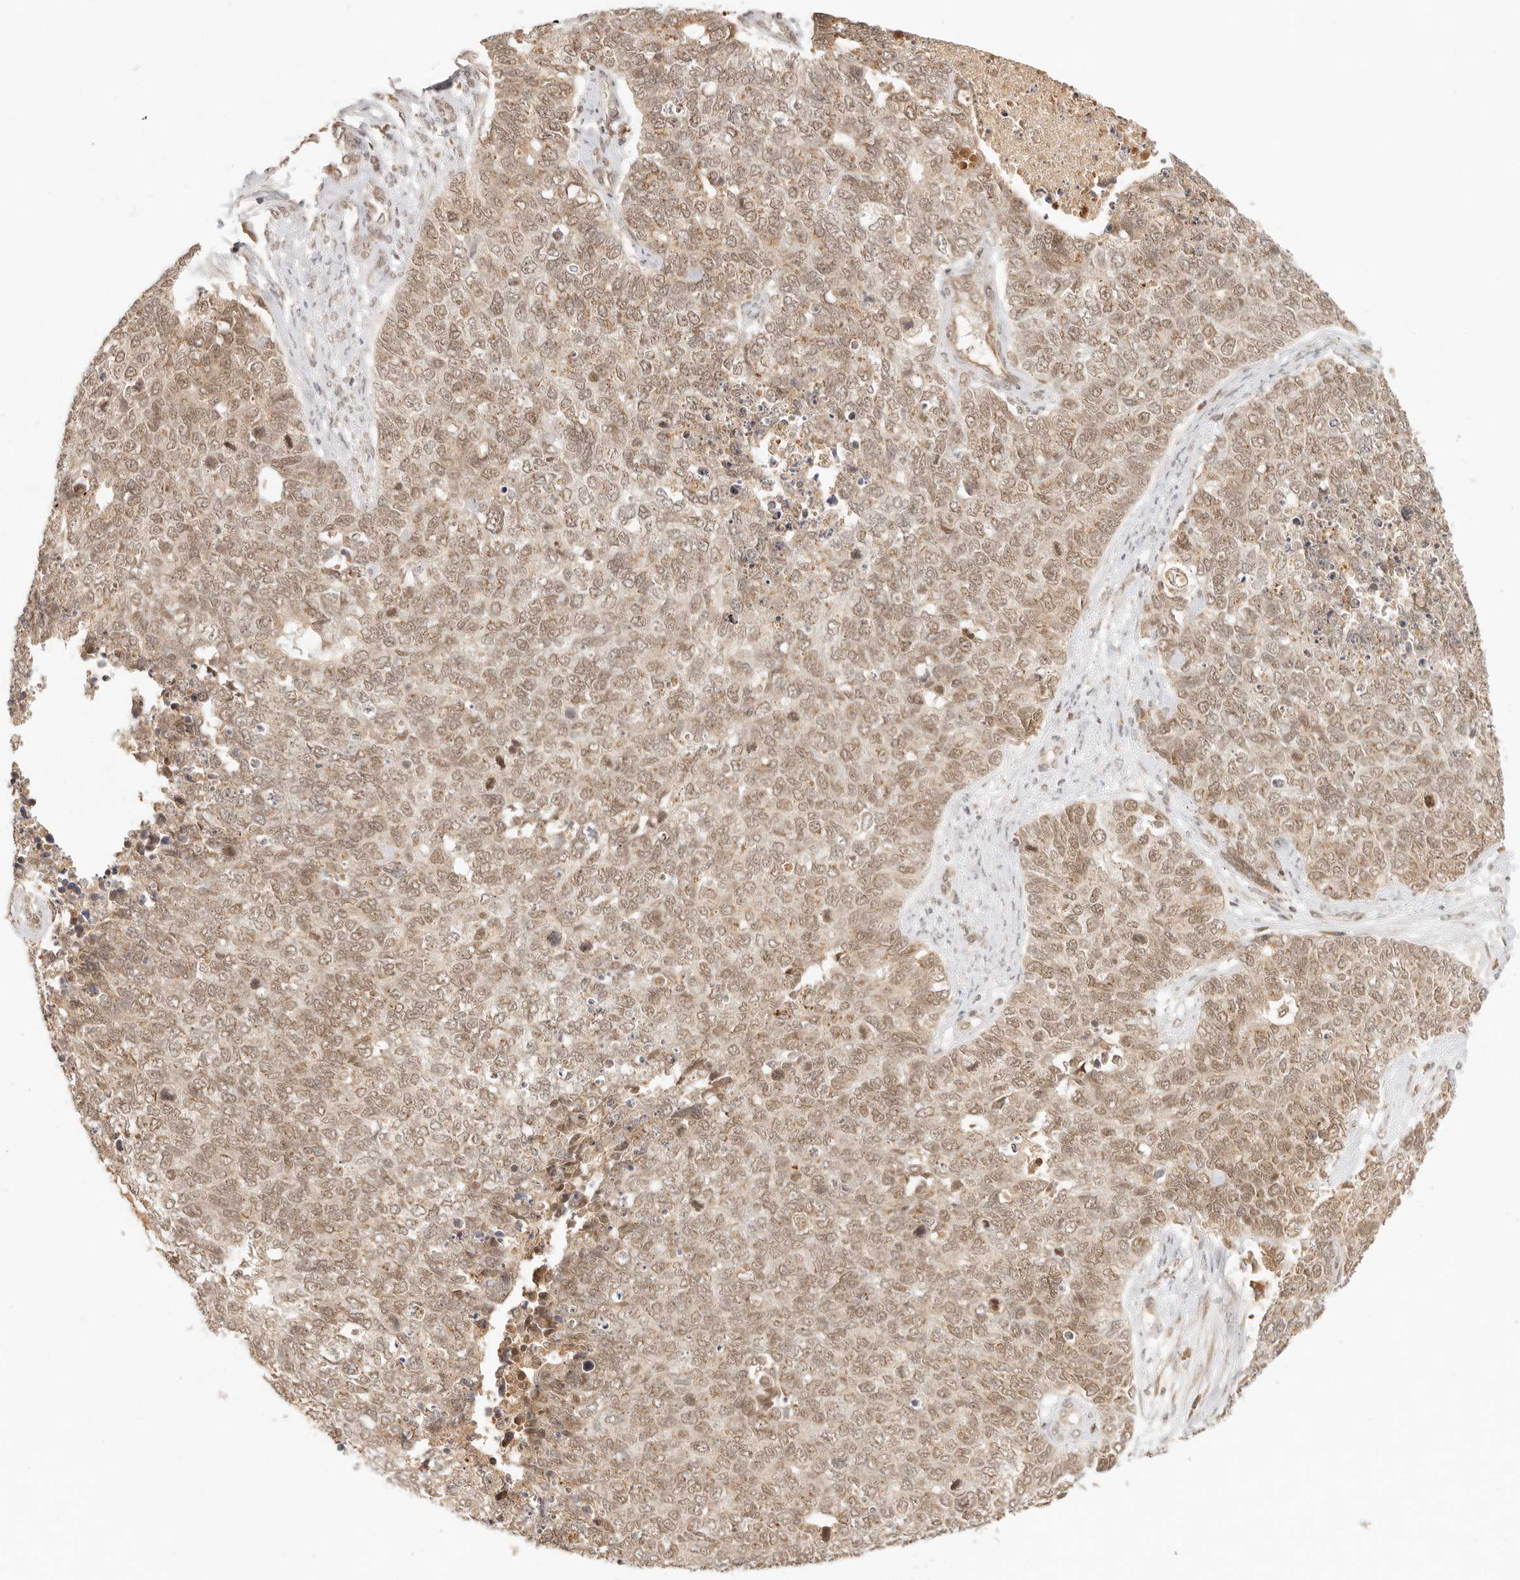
{"staining": {"intensity": "moderate", "quantity": ">75%", "location": "nuclear"}, "tissue": "cervical cancer", "cell_type": "Tumor cells", "image_type": "cancer", "snomed": [{"axis": "morphology", "description": "Squamous cell carcinoma, NOS"}, {"axis": "topography", "description": "Cervix"}], "caption": "IHC photomicrograph of cervical cancer stained for a protein (brown), which exhibits medium levels of moderate nuclear expression in about >75% of tumor cells.", "gene": "INTS11", "patient": {"sex": "female", "age": 63}}